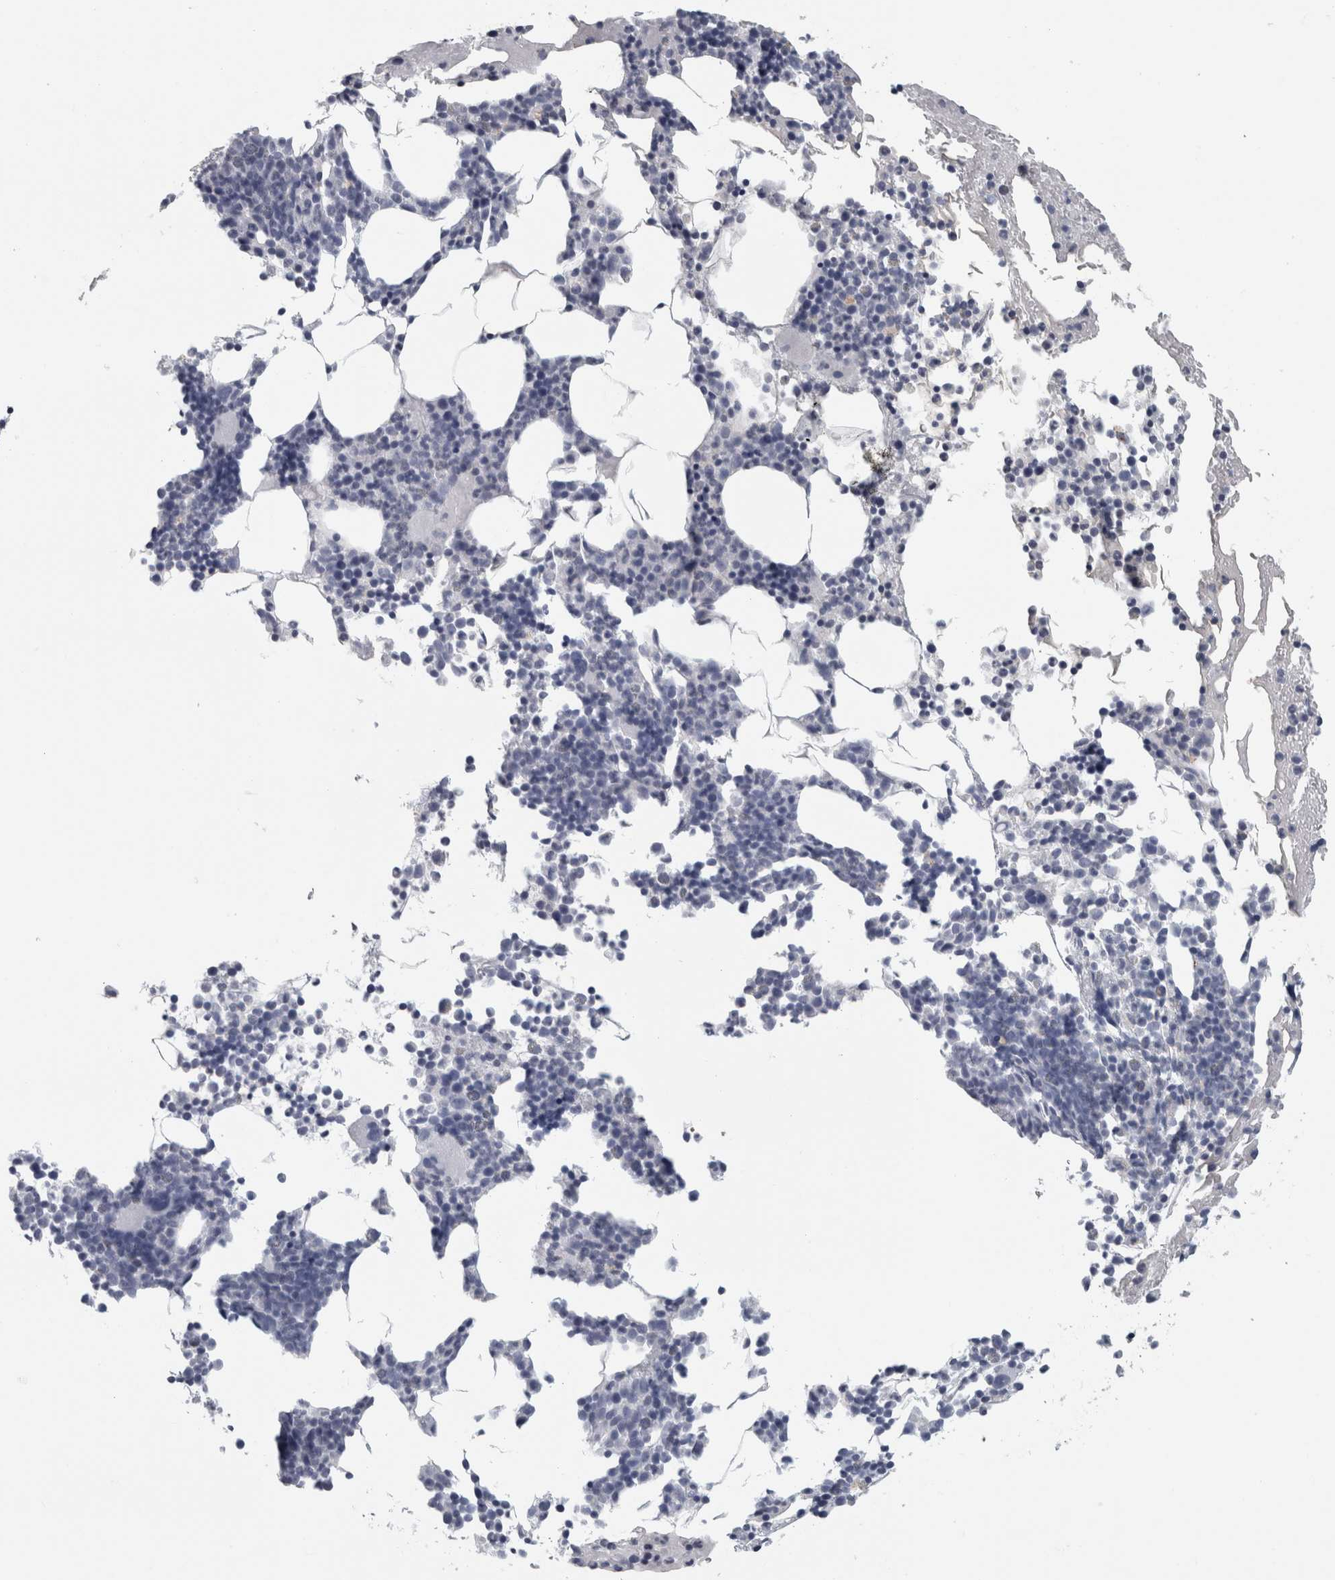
{"staining": {"intensity": "negative", "quantity": "none", "location": "none"}, "tissue": "bone marrow", "cell_type": "Hematopoietic cells", "image_type": "normal", "snomed": [{"axis": "morphology", "description": "Normal tissue, NOS"}, {"axis": "morphology", "description": "Inflammation, NOS"}, {"axis": "topography", "description": "Bone marrow"}], "caption": "IHC histopathology image of unremarkable bone marrow: bone marrow stained with DAB (3,3'-diaminobenzidine) demonstrates no significant protein expression in hematopoietic cells.", "gene": "CPE", "patient": {"sex": "male", "age": 68}}